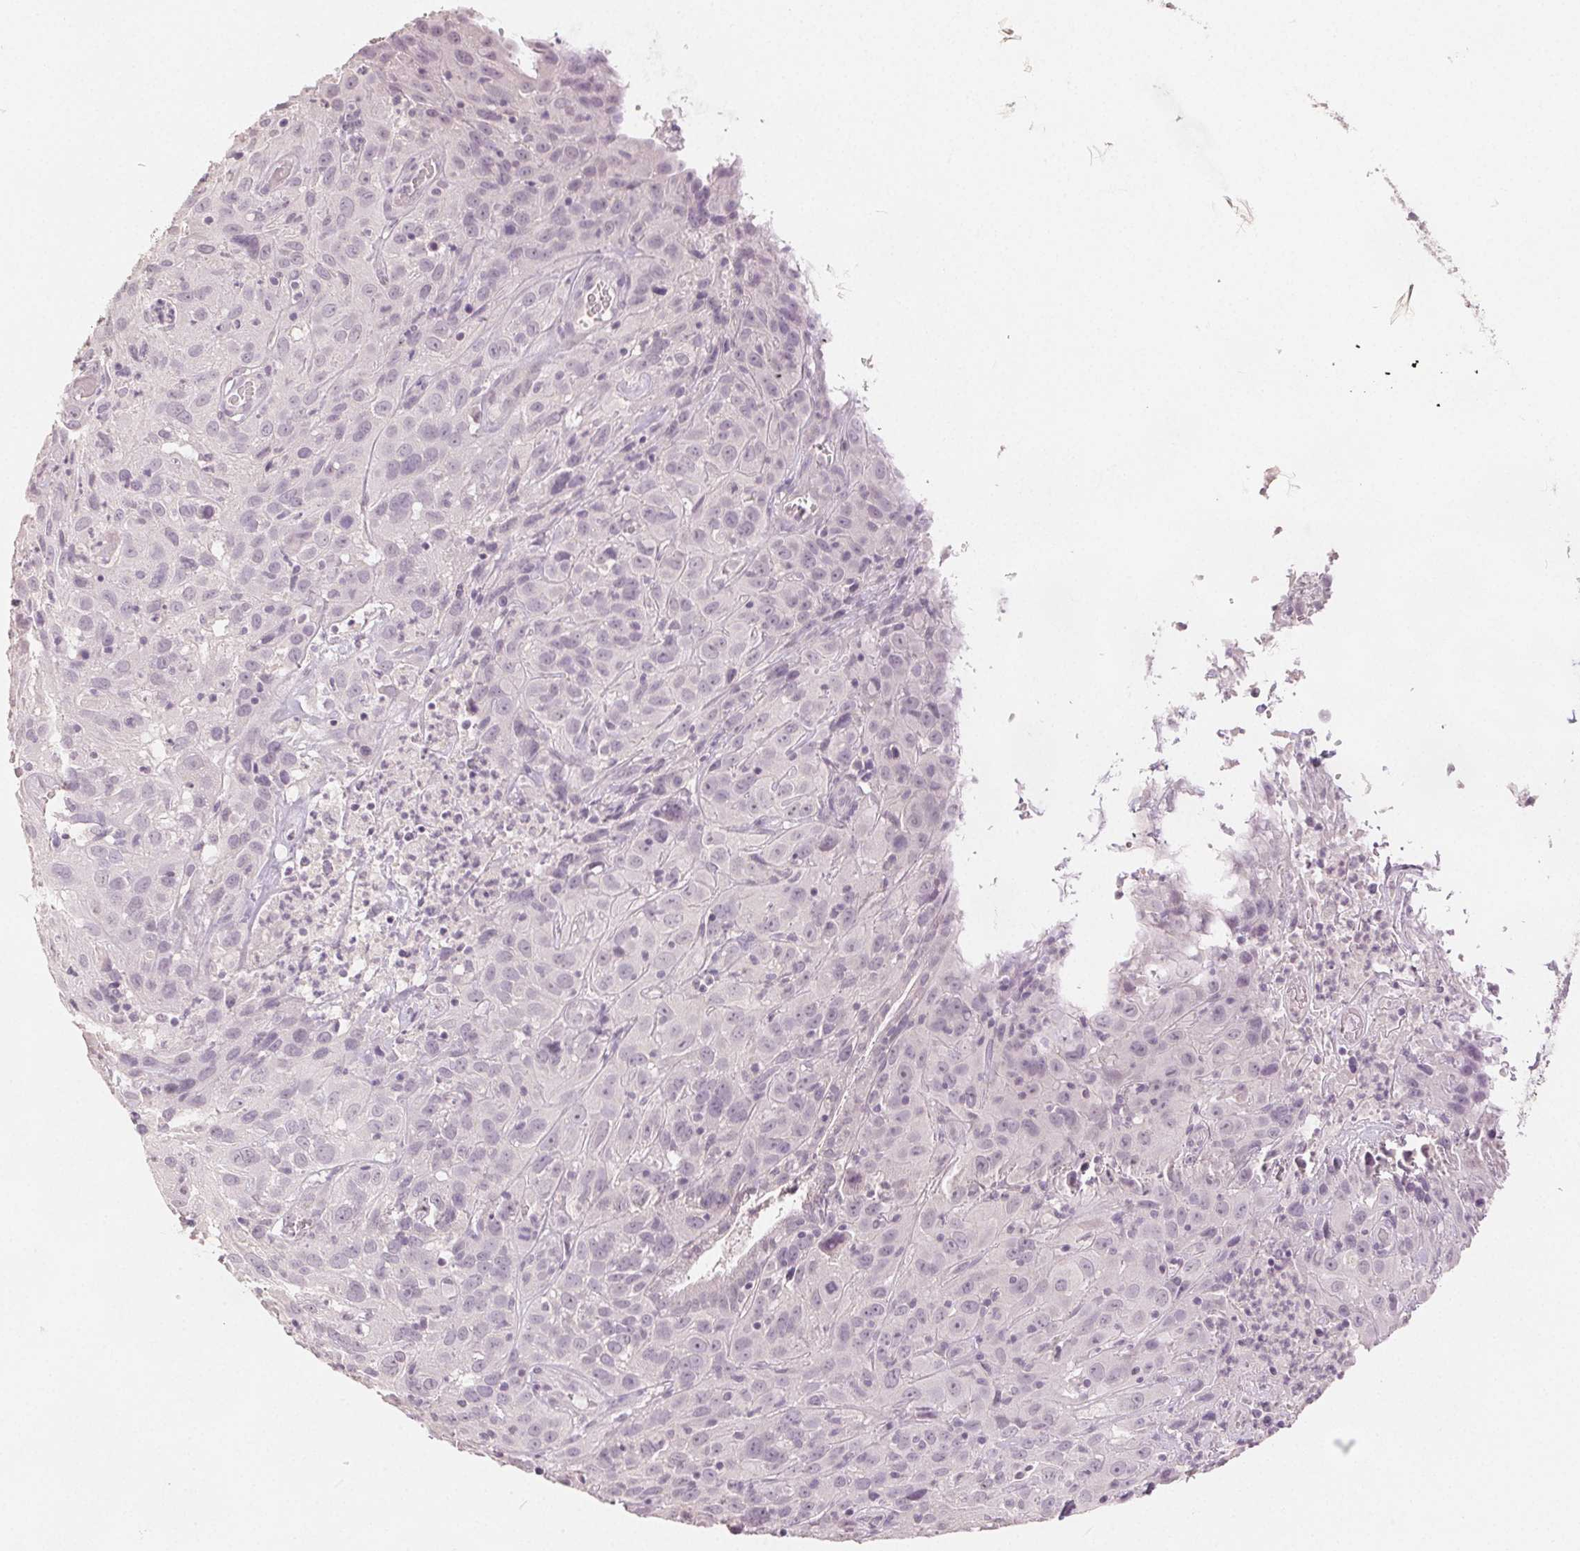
{"staining": {"intensity": "negative", "quantity": "none", "location": "none"}, "tissue": "cervical cancer", "cell_type": "Tumor cells", "image_type": "cancer", "snomed": [{"axis": "morphology", "description": "Squamous cell carcinoma, NOS"}, {"axis": "topography", "description": "Cervix"}], "caption": "Tumor cells show no significant staining in cervical cancer (squamous cell carcinoma).", "gene": "SLC27A5", "patient": {"sex": "female", "age": 32}}